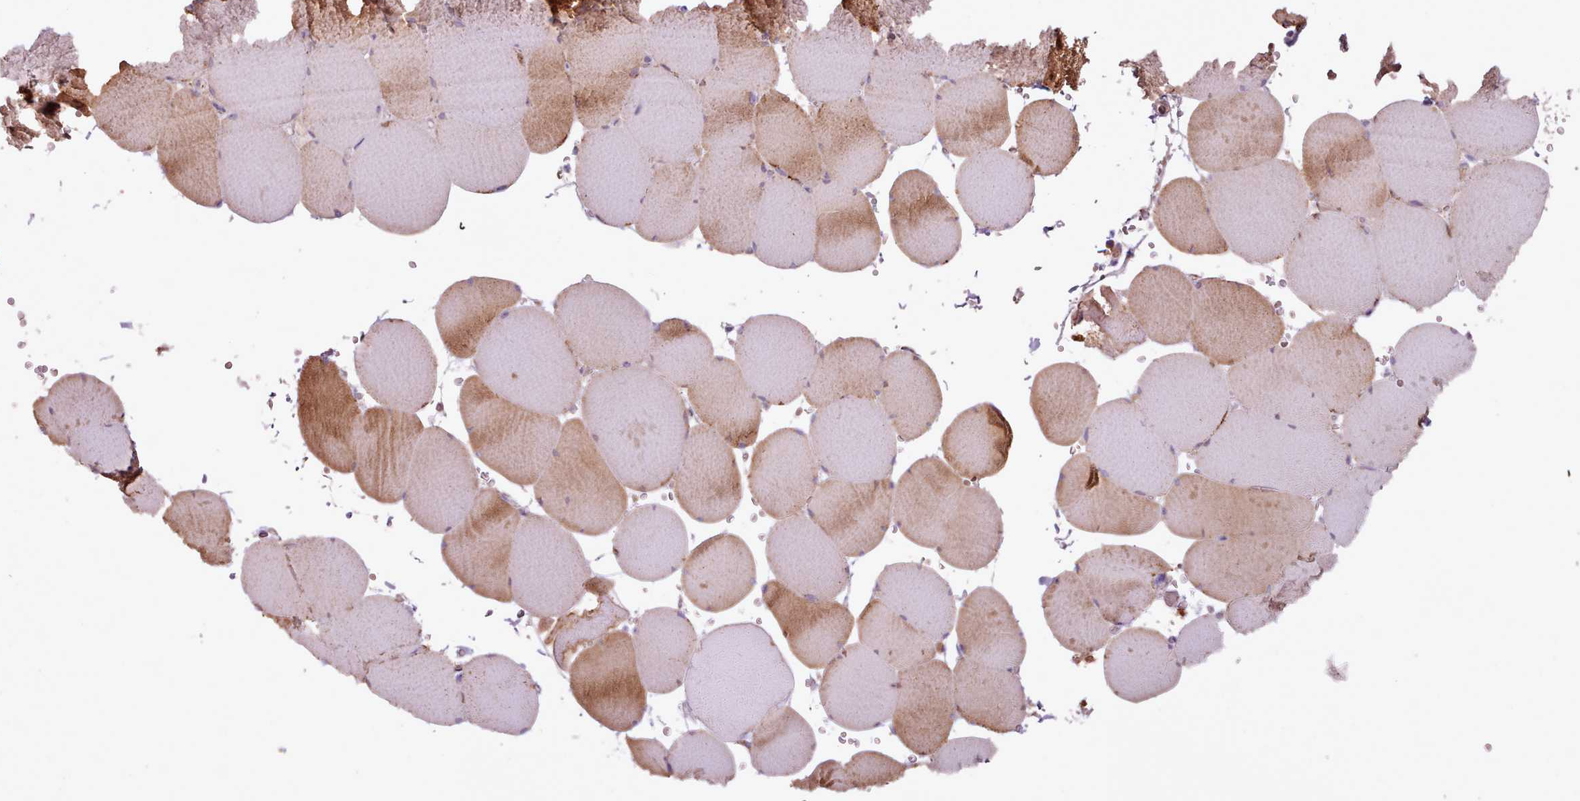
{"staining": {"intensity": "moderate", "quantity": "25%-75%", "location": "cytoplasmic/membranous"}, "tissue": "skeletal muscle", "cell_type": "Myocytes", "image_type": "normal", "snomed": [{"axis": "morphology", "description": "Normal tissue, NOS"}, {"axis": "topography", "description": "Skeletal muscle"}, {"axis": "topography", "description": "Head-Neck"}], "caption": "DAB (3,3'-diaminobenzidine) immunohistochemical staining of benign skeletal muscle exhibits moderate cytoplasmic/membranous protein expression in about 25%-75% of myocytes. (brown staining indicates protein expression, while blue staining denotes nuclei).", "gene": "LIN7C", "patient": {"sex": "male", "age": 66}}